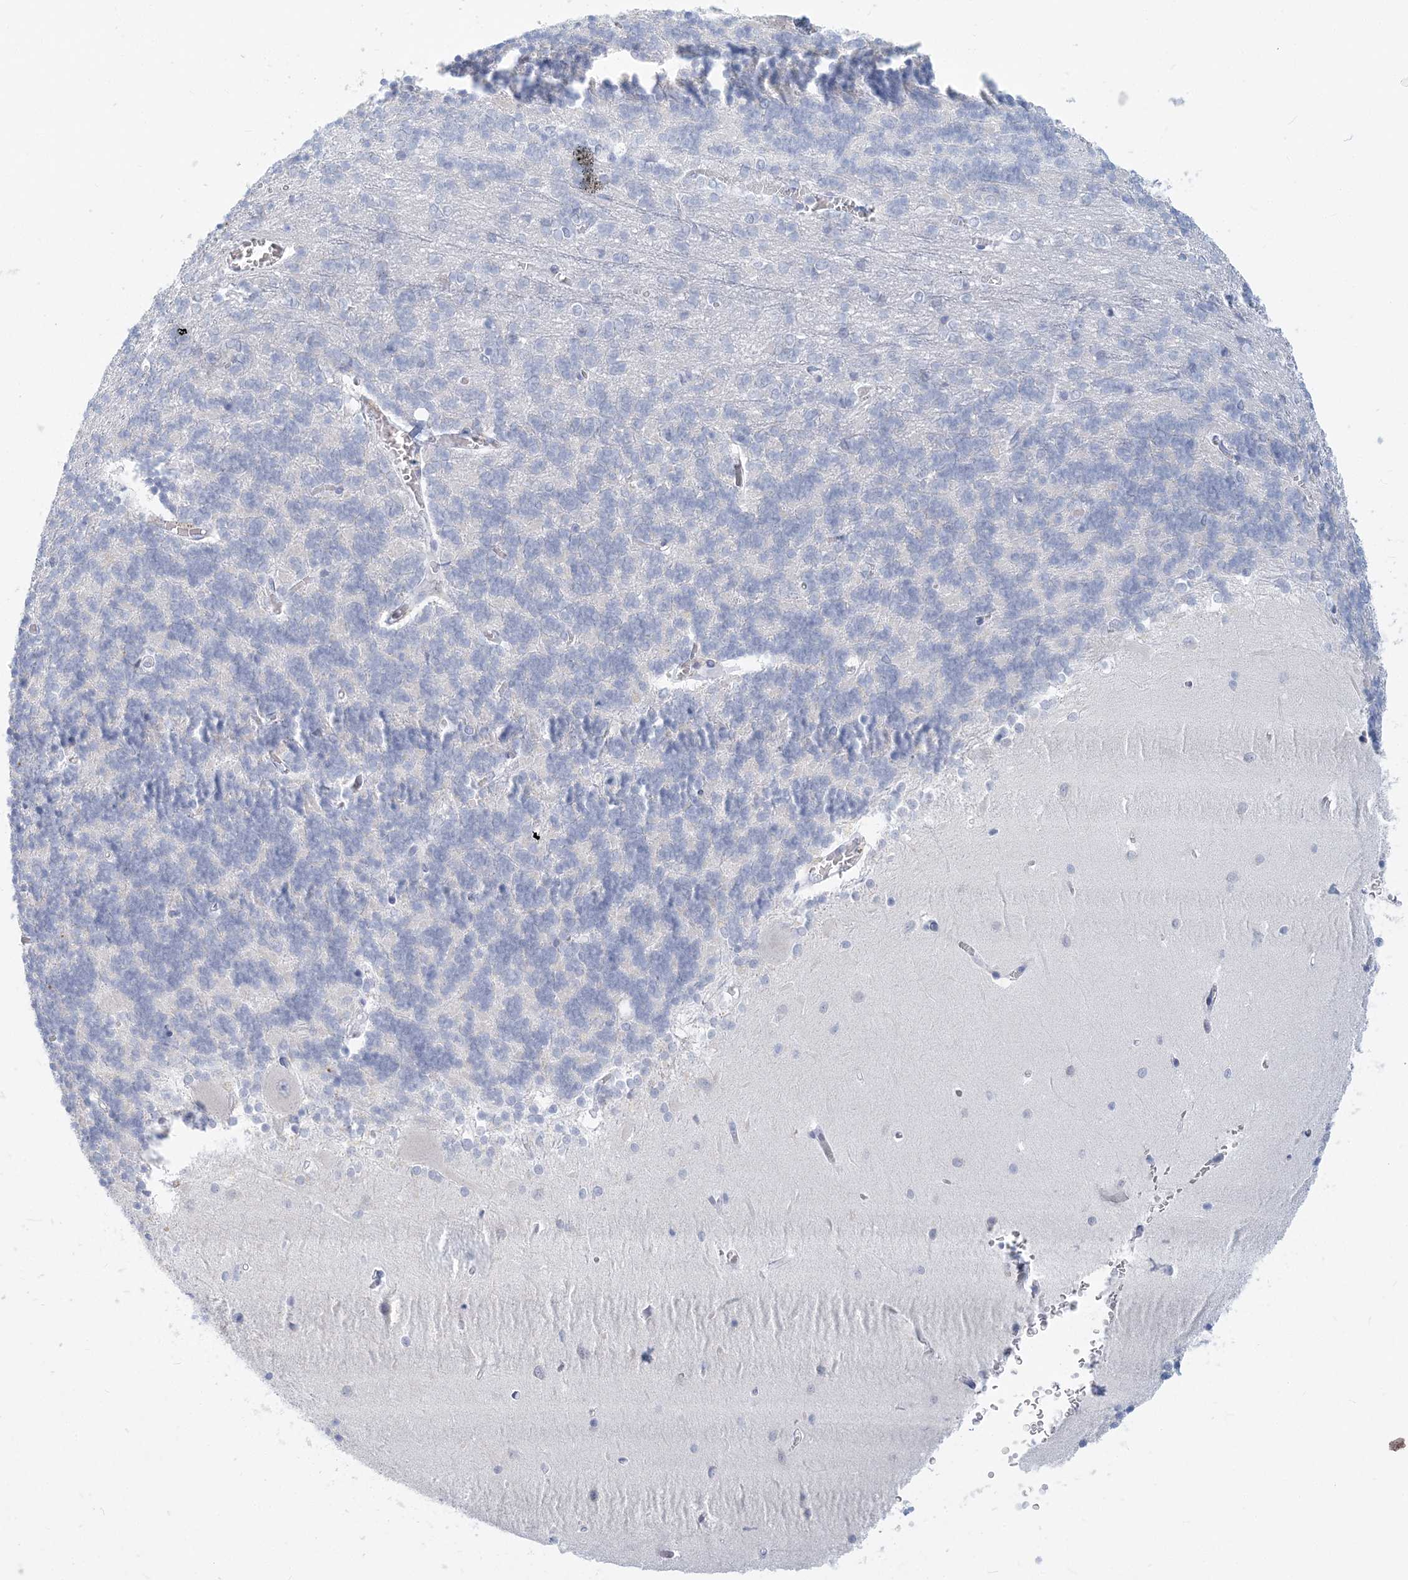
{"staining": {"intensity": "negative", "quantity": "none", "location": "none"}, "tissue": "cerebellum", "cell_type": "Cells in granular layer", "image_type": "normal", "snomed": [{"axis": "morphology", "description": "Normal tissue, NOS"}, {"axis": "topography", "description": "Cerebellum"}], "caption": "Histopathology image shows no significant protein expression in cells in granular layer of unremarkable cerebellum.", "gene": "CSN1S1", "patient": {"sex": "male", "age": 37}}